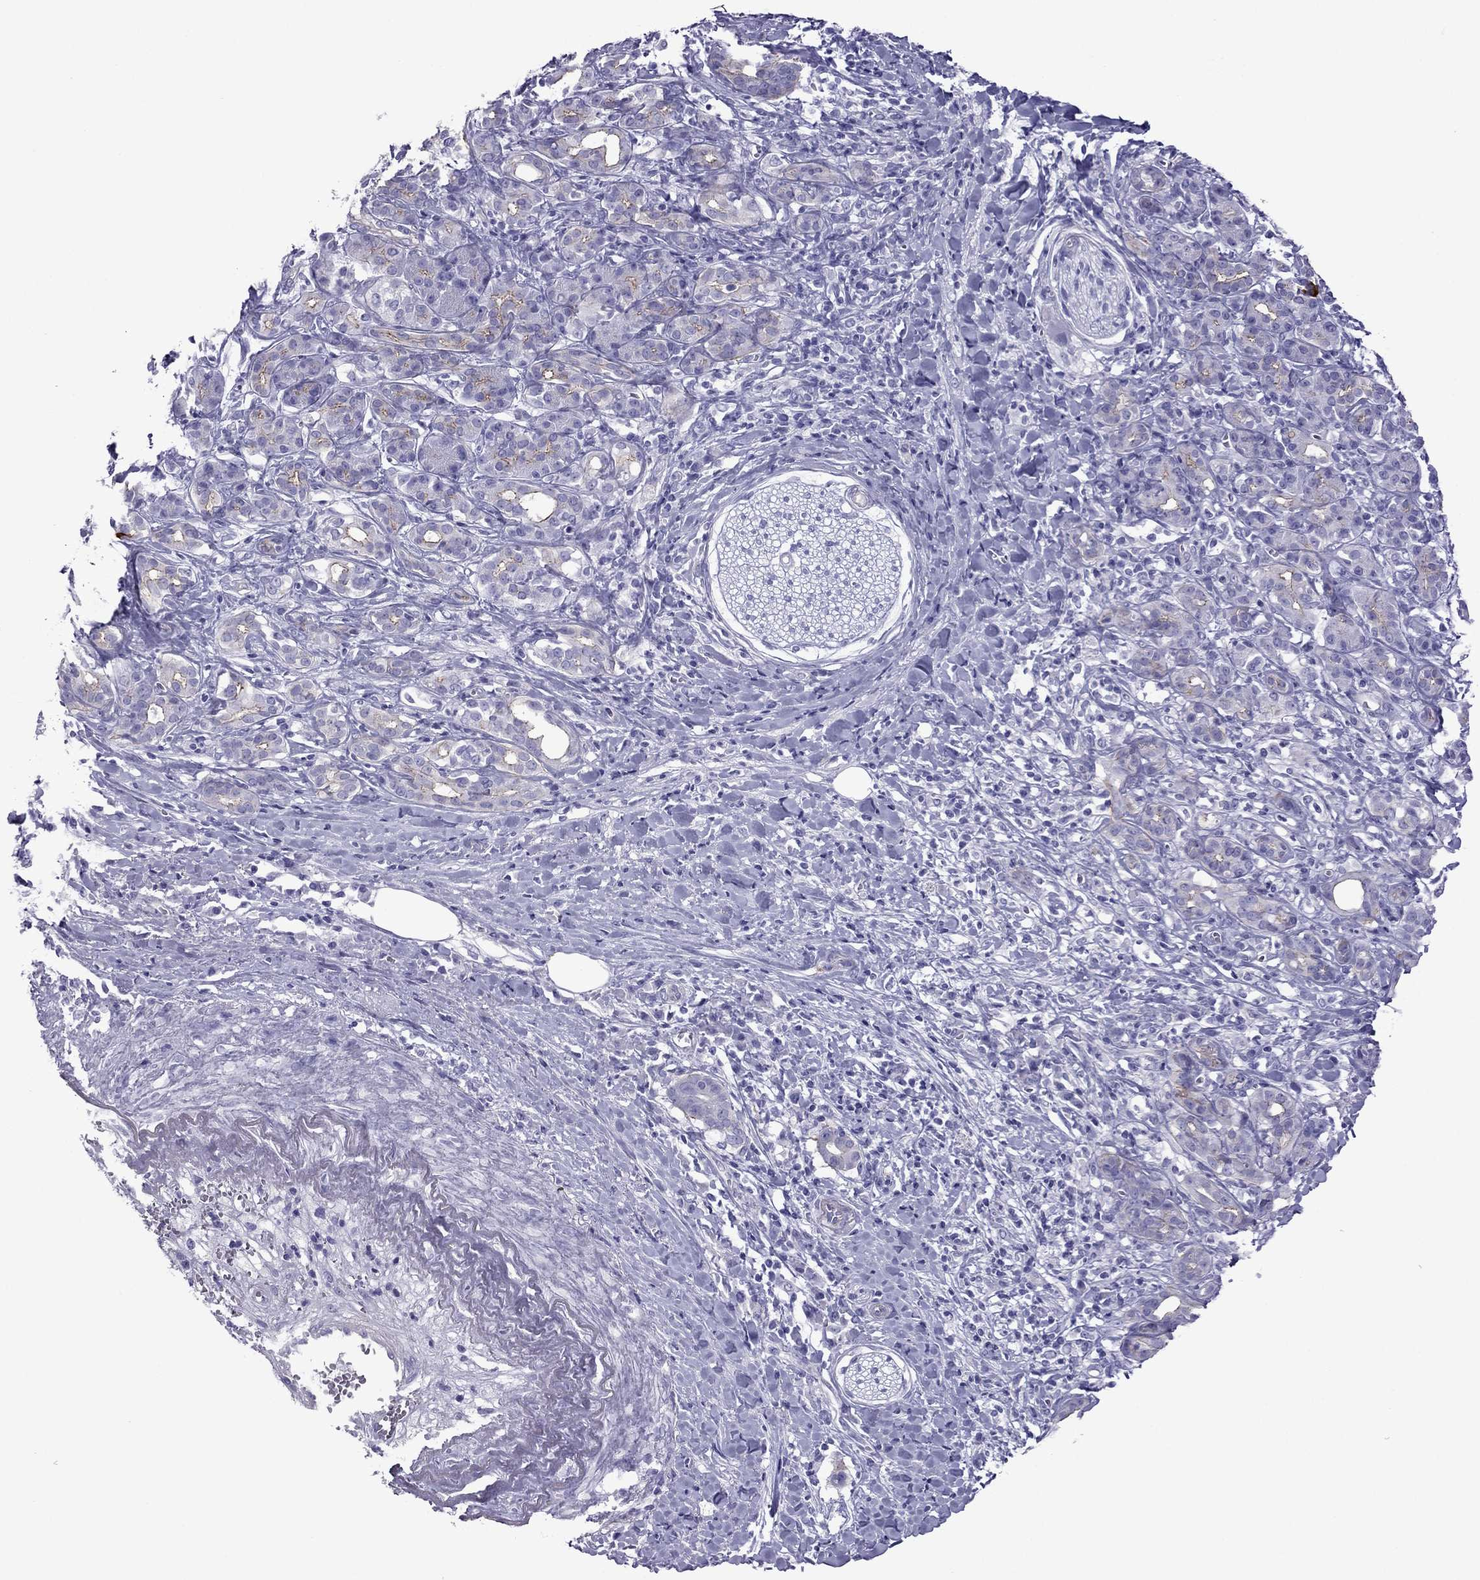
{"staining": {"intensity": "moderate", "quantity": "25%-75%", "location": "cytoplasmic/membranous"}, "tissue": "pancreatic cancer", "cell_type": "Tumor cells", "image_type": "cancer", "snomed": [{"axis": "morphology", "description": "Adenocarcinoma, NOS"}, {"axis": "topography", "description": "Pancreas"}], "caption": "A brown stain highlights moderate cytoplasmic/membranous staining of a protein in pancreatic adenocarcinoma tumor cells.", "gene": "MYL11", "patient": {"sex": "male", "age": 61}}